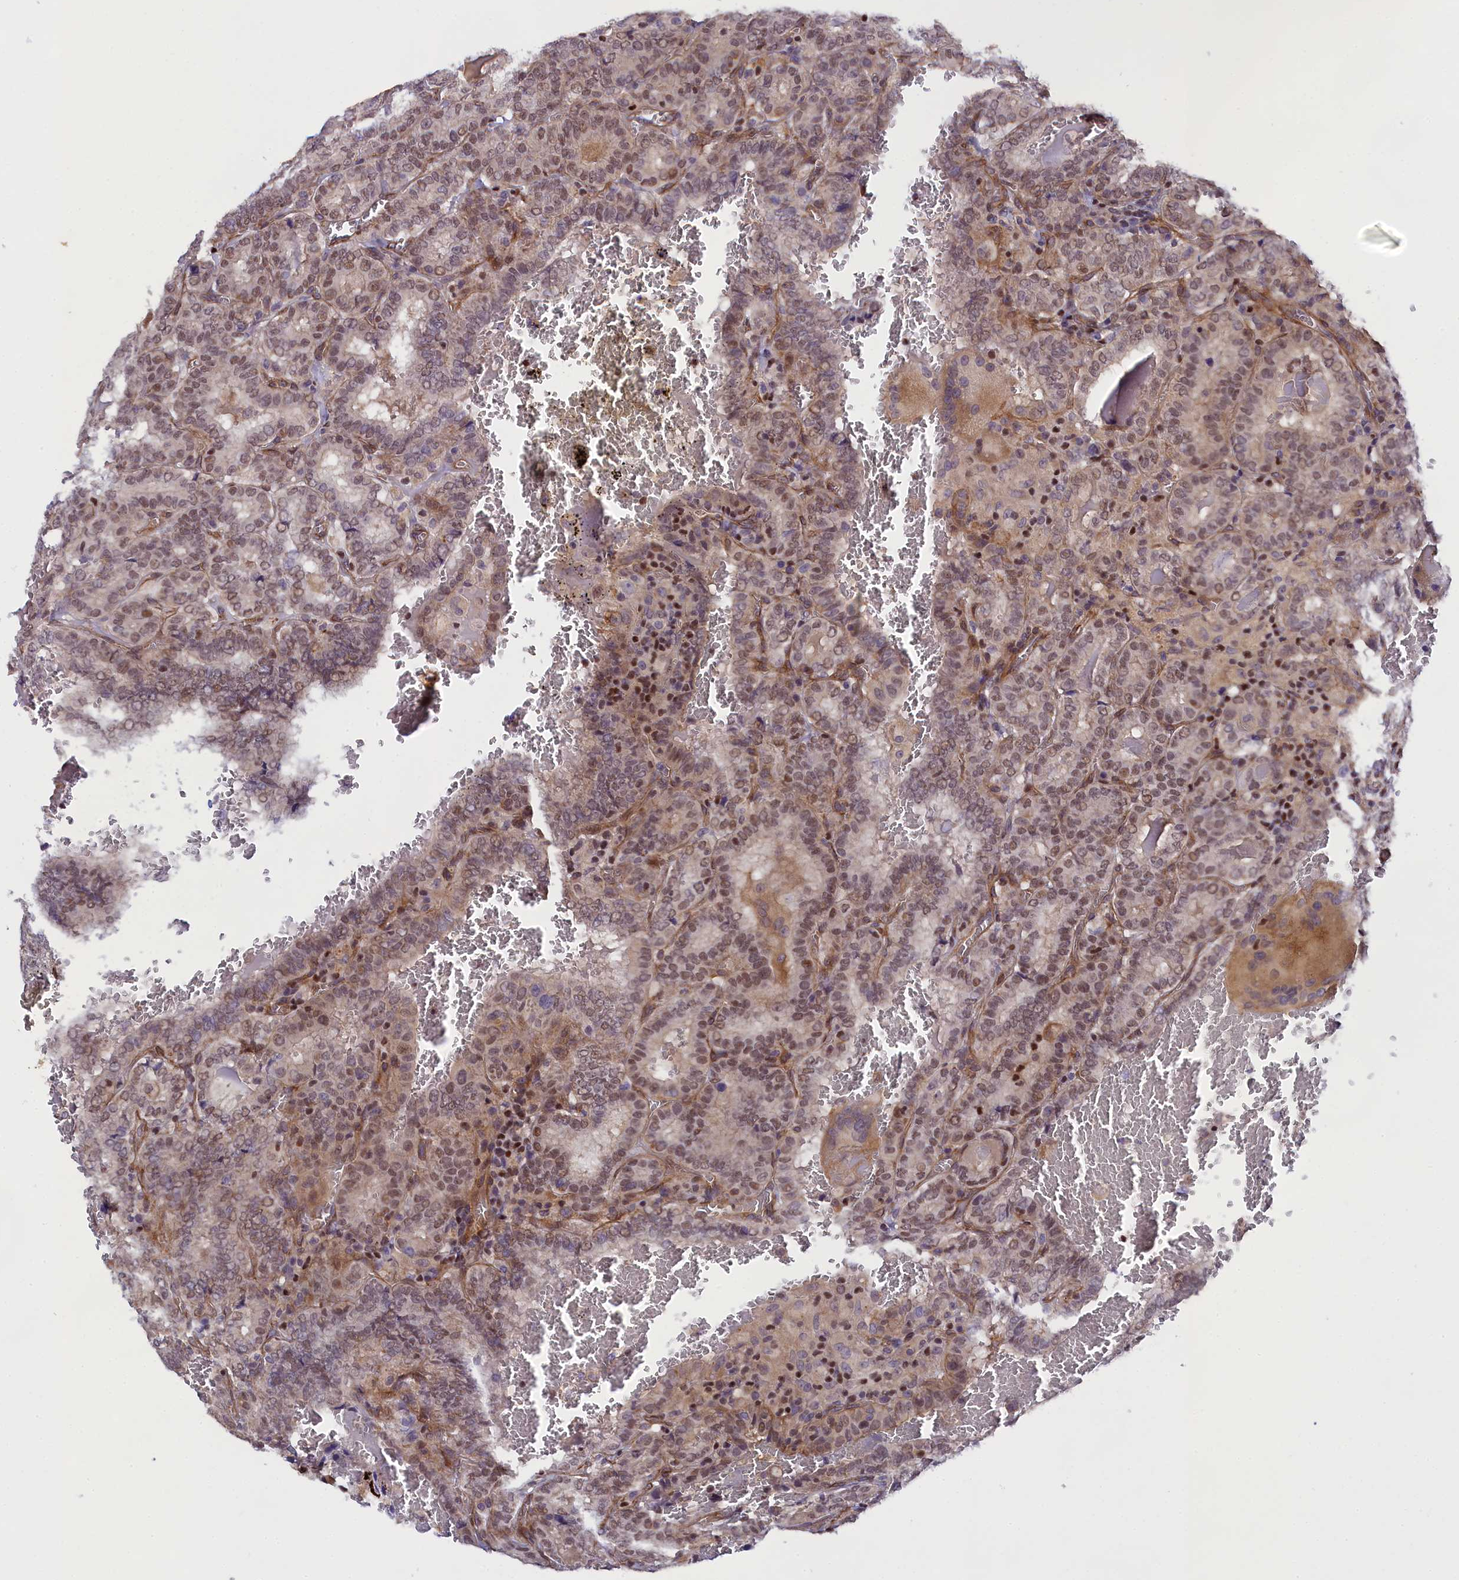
{"staining": {"intensity": "moderate", "quantity": "25%-75%", "location": "nuclear"}, "tissue": "thyroid cancer", "cell_type": "Tumor cells", "image_type": "cancer", "snomed": [{"axis": "morphology", "description": "Papillary adenocarcinoma, NOS"}, {"axis": "topography", "description": "Thyroid gland"}], "caption": "Tumor cells exhibit medium levels of moderate nuclear staining in approximately 25%-75% of cells in human thyroid papillary adenocarcinoma. (IHC, brightfield microscopy, high magnification).", "gene": "SP4", "patient": {"sex": "female", "age": 72}}